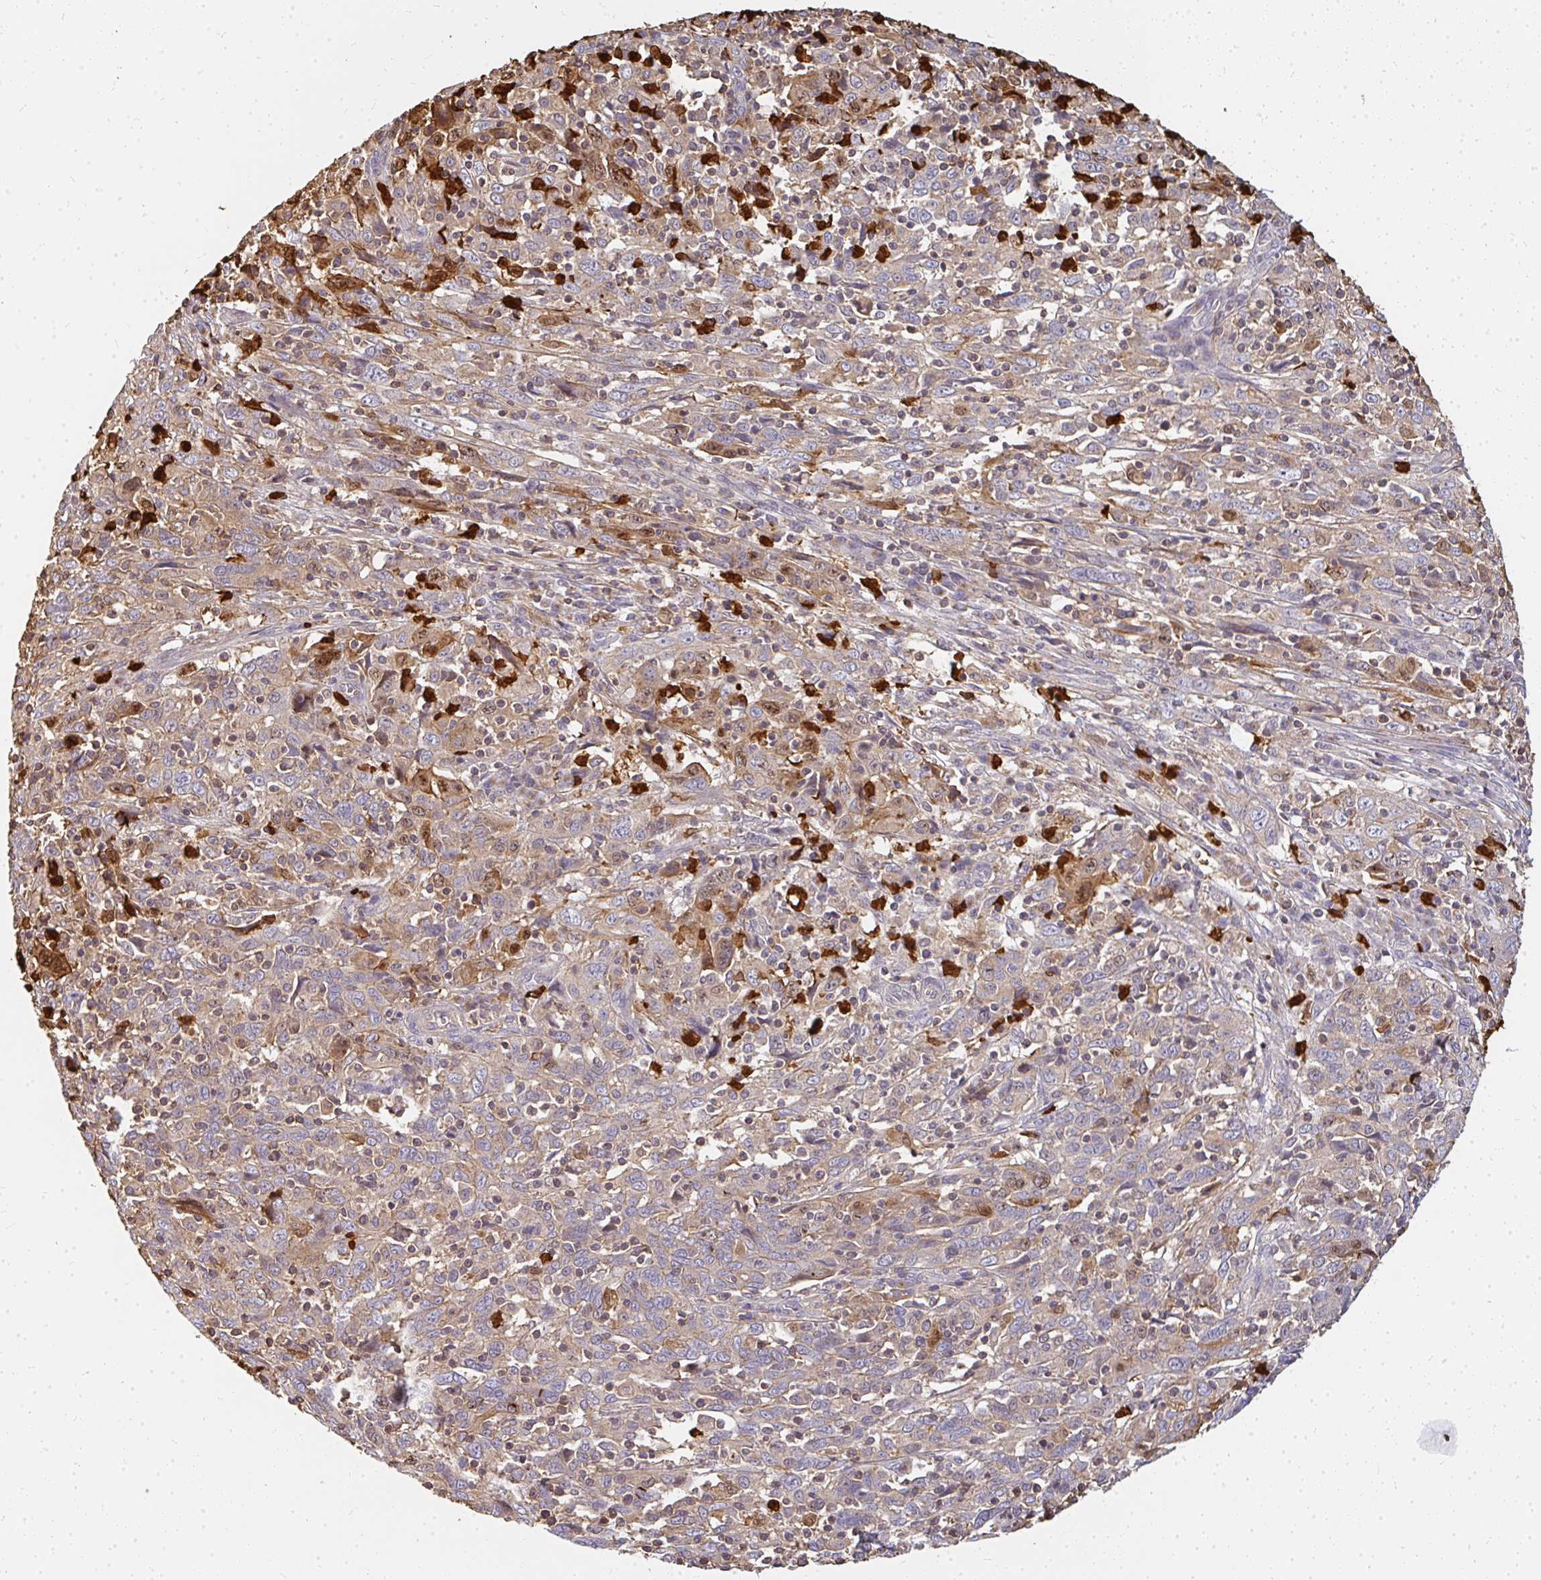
{"staining": {"intensity": "moderate", "quantity": "<25%", "location": "cytoplasmic/membranous,nuclear"}, "tissue": "cervical cancer", "cell_type": "Tumor cells", "image_type": "cancer", "snomed": [{"axis": "morphology", "description": "Squamous cell carcinoma, NOS"}, {"axis": "topography", "description": "Cervix"}], "caption": "Cervical squamous cell carcinoma stained with a protein marker demonstrates moderate staining in tumor cells.", "gene": "CNTRL", "patient": {"sex": "female", "age": 46}}